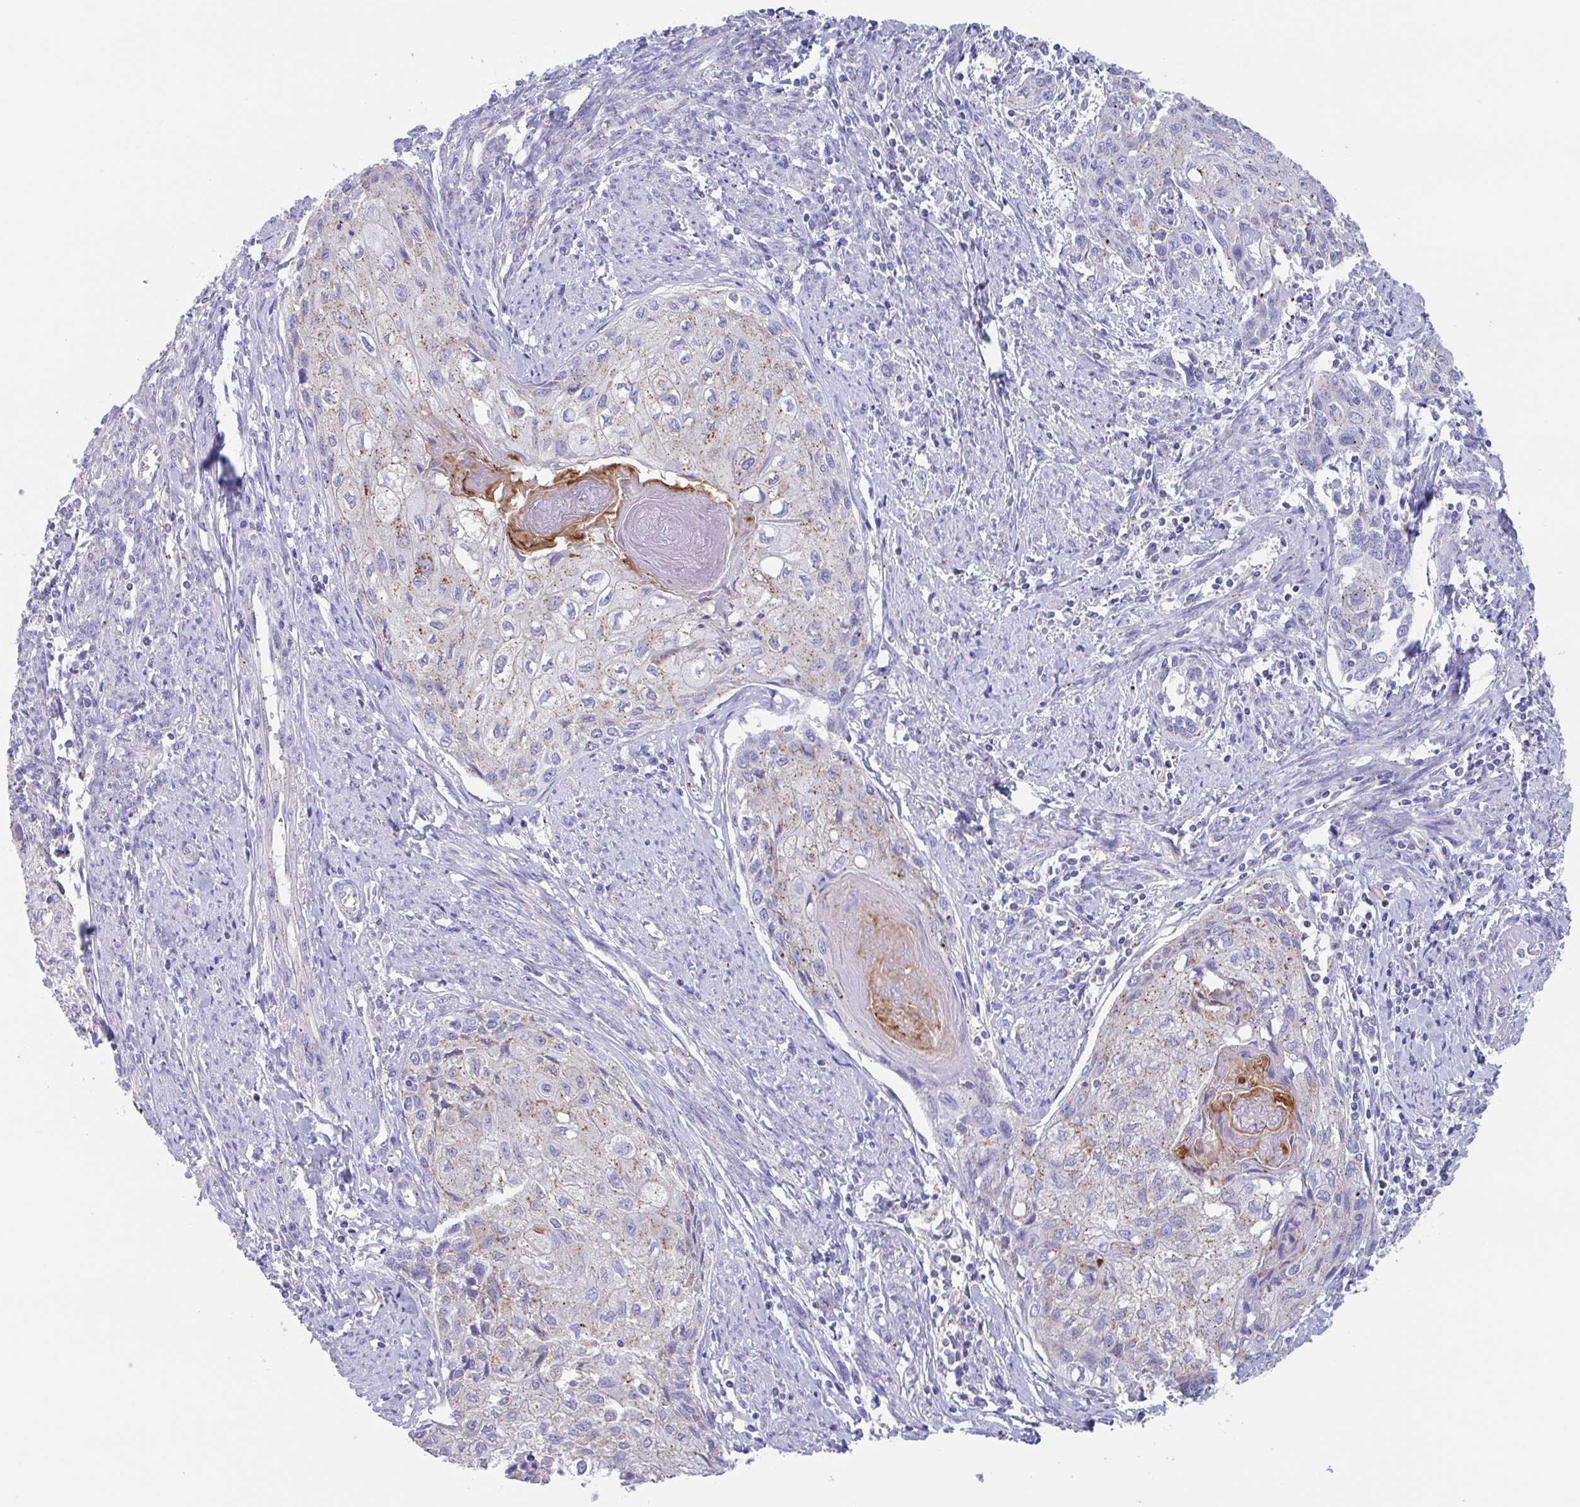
{"staining": {"intensity": "moderate", "quantity": "25%-75%", "location": "cytoplasmic/membranous"}, "tissue": "cervical cancer", "cell_type": "Tumor cells", "image_type": "cancer", "snomed": [{"axis": "morphology", "description": "Squamous cell carcinoma, NOS"}, {"axis": "topography", "description": "Cervix"}], "caption": "Cervical cancer was stained to show a protein in brown. There is medium levels of moderate cytoplasmic/membranous positivity in about 25%-75% of tumor cells. Using DAB (brown) and hematoxylin (blue) stains, captured at high magnification using brightfield microscopy.", "gene": "CHMP5", "patient": {"sex": "female", "age": 67}}